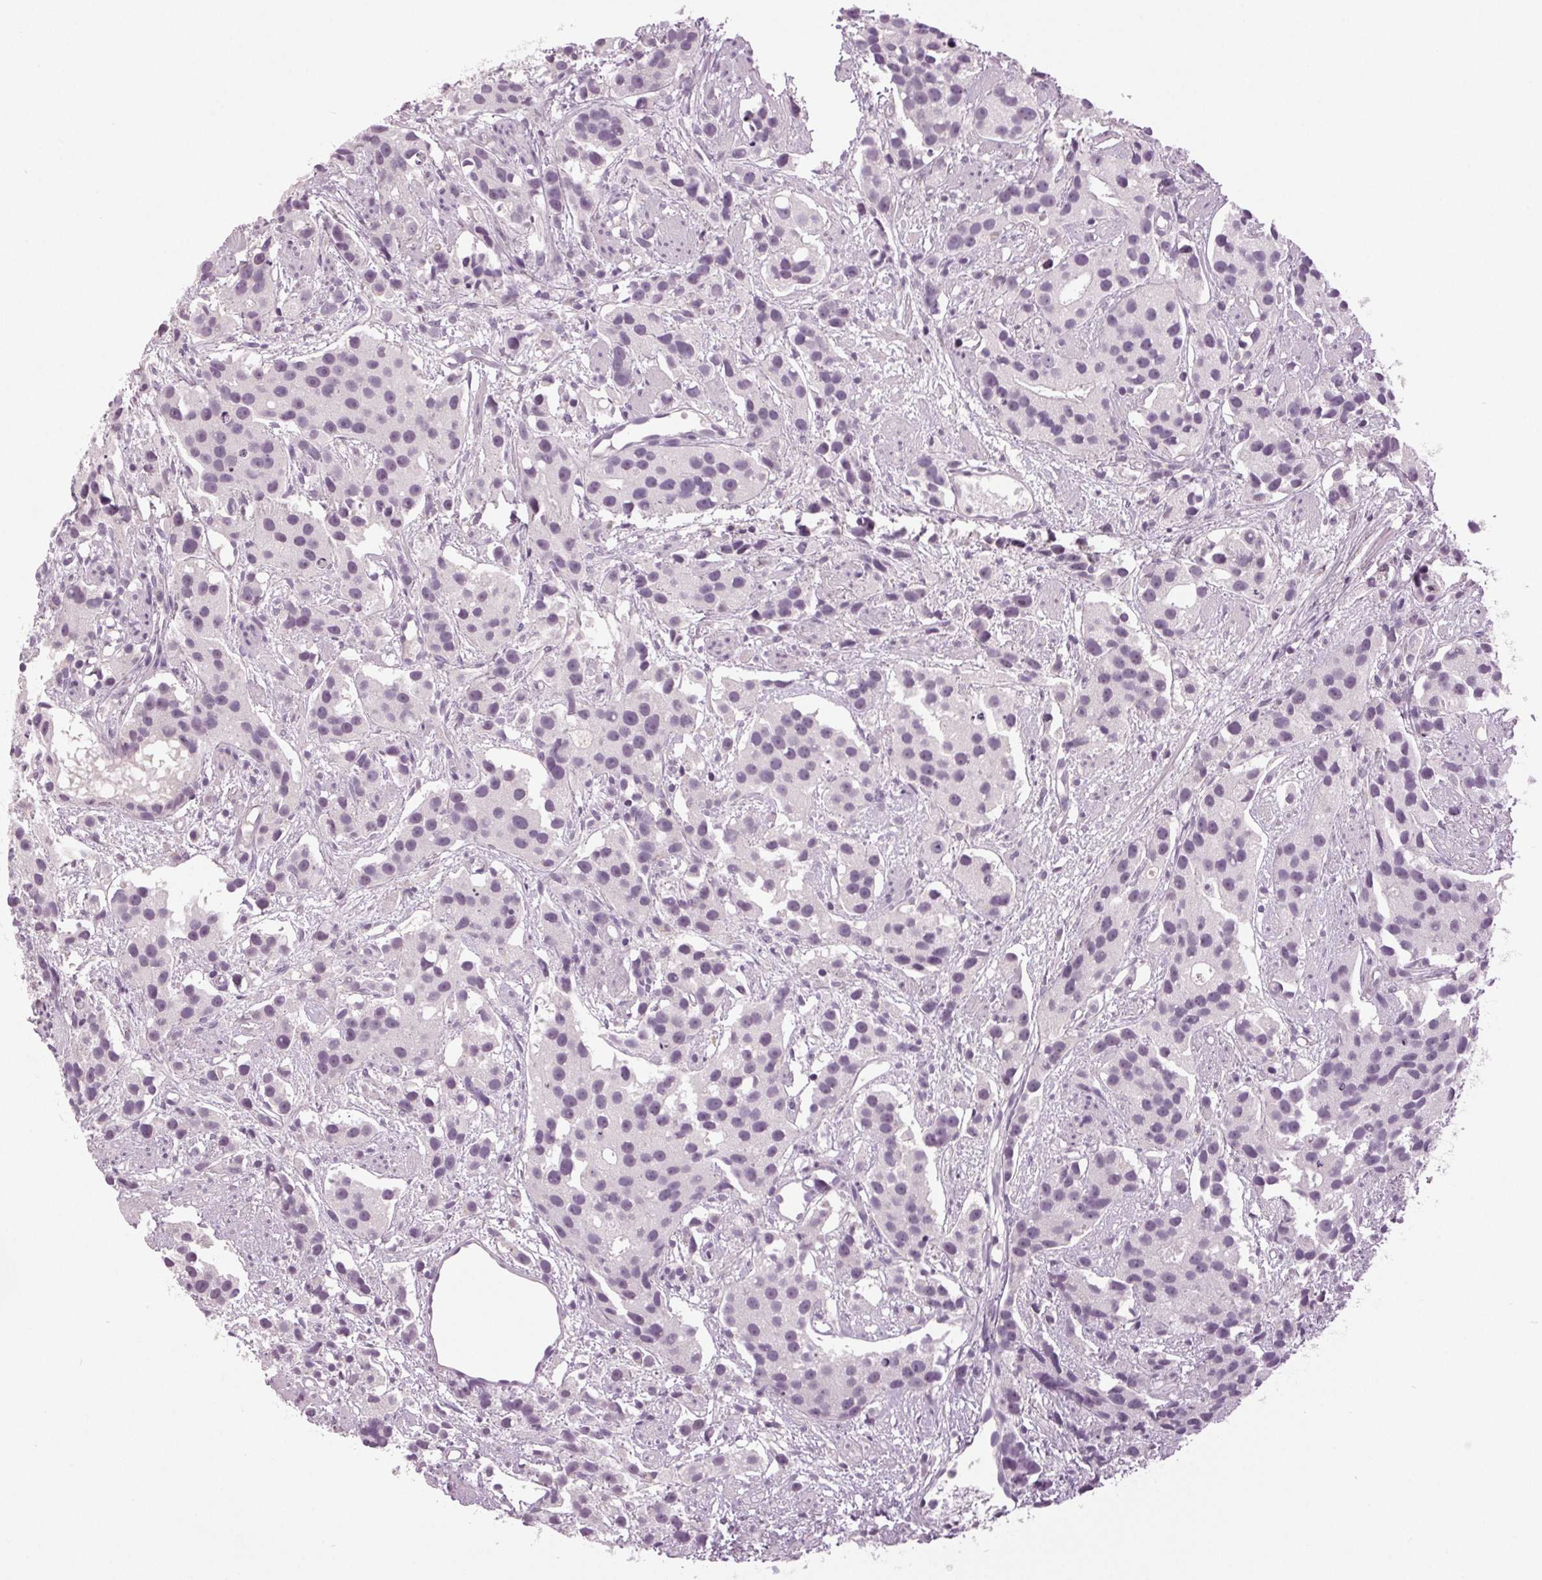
{"staining": {"intensity": "negative", "quantity": "none", "location": "none"}, "tissue": "prostate cancer", "cell_type": "Tumor cells", "image_type": "cancer", "snomed": [{"axis": "morphology", "description": "Adenocarcinoma, High grade"}, {"axis": "topography", "description": "Prostate"}], "caption": "This is a histopathology image of immunohistochemistry (IHC) staining of prostate cancer (adenocarcinoma (high-grade)), which shows no expression in tumor cells.", "gene": "DNAH12", "patient": {"sex": "male", "age": 68}}